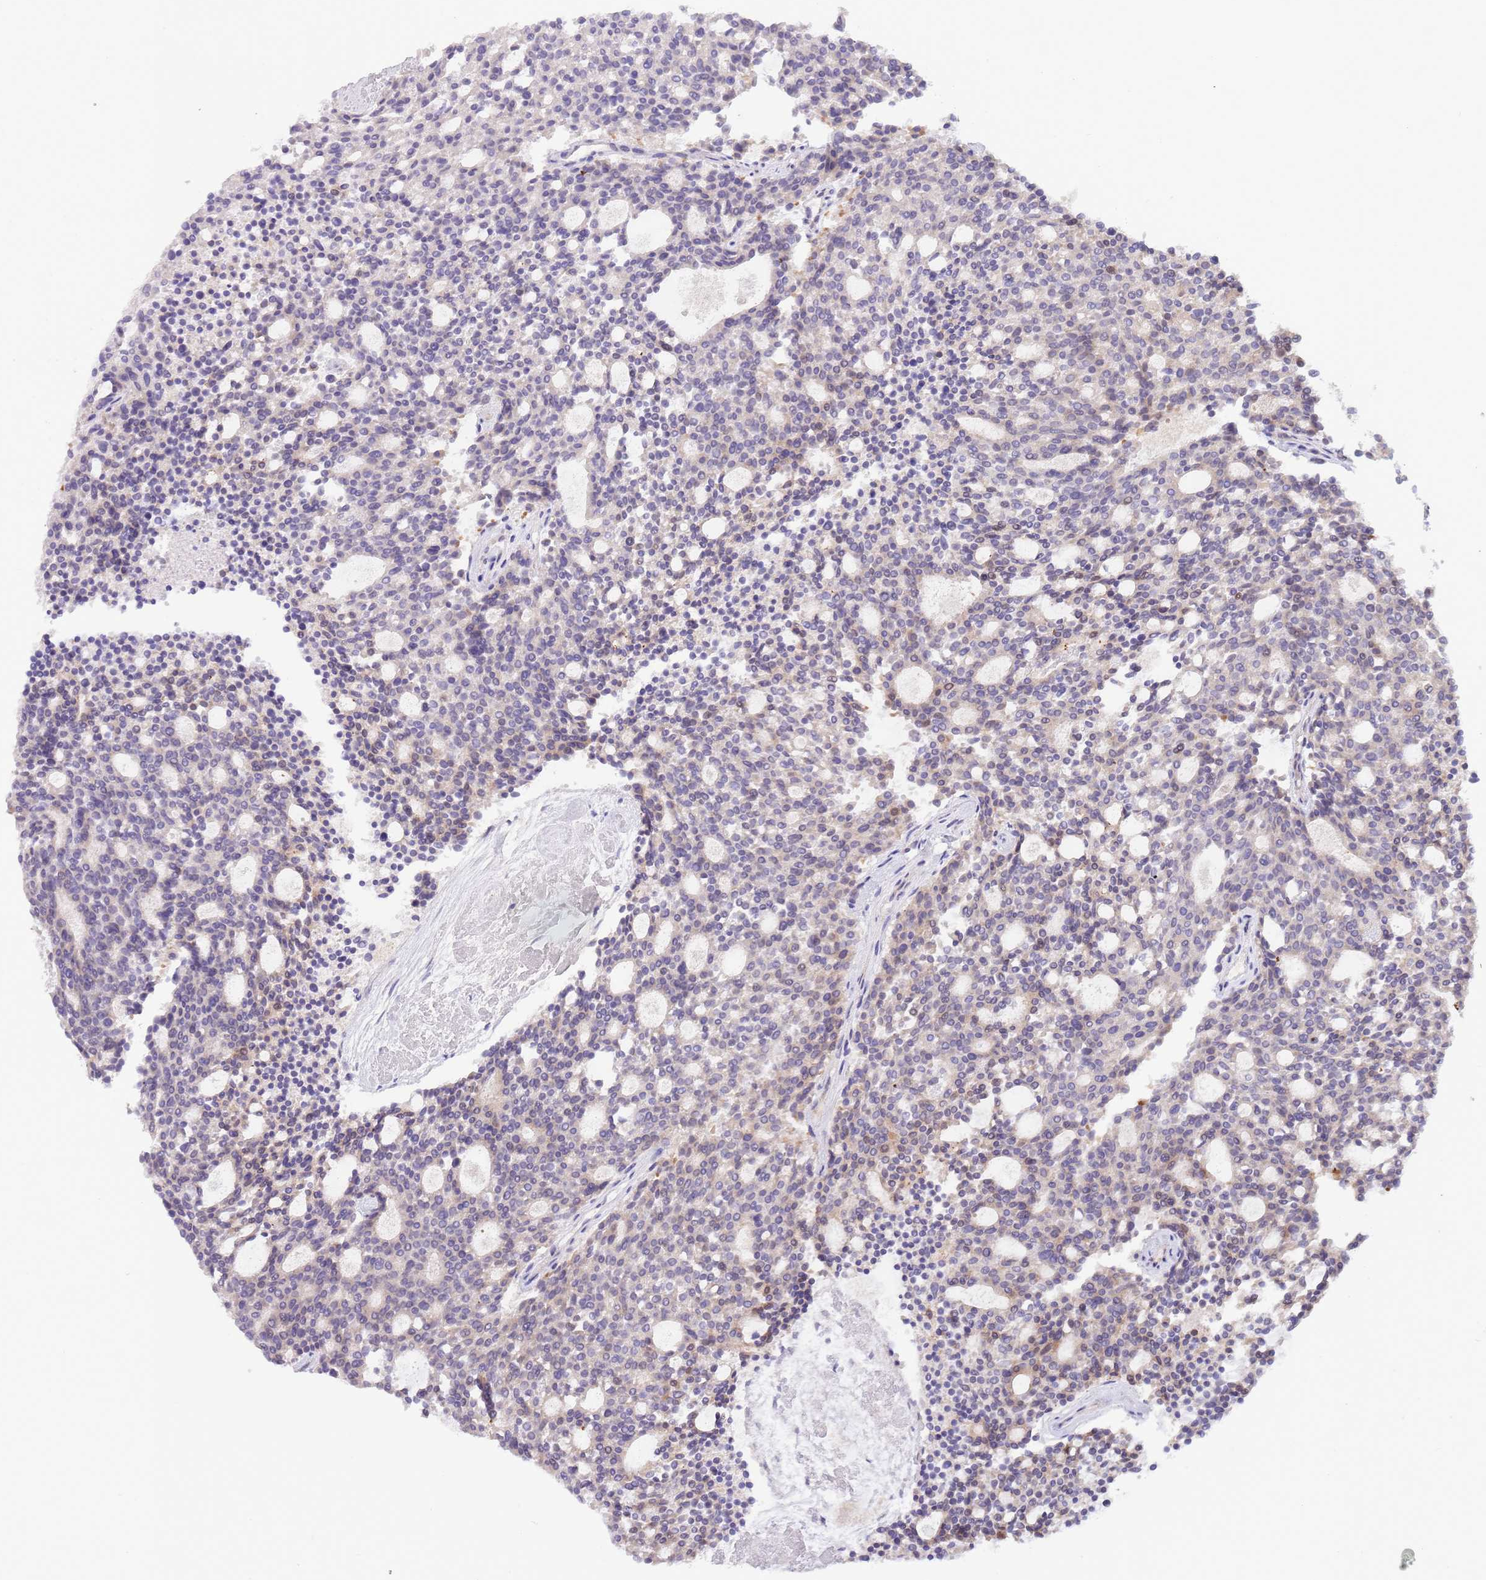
{"staining": {"intensity": "negative", "quantity": "none", "location": "none"}, "tissue": "carcinoid", "cell_type": "Tumor cells", "image_type": "cancer", "snomed": [{"axis": "morphology", "description": "Carcinoid, malignant, NOS"}, {"axis": "topography", "description": "Pancreas"}], "caption": "Tumor cells are negative for protein expression in human carcinoid (malignant). (DAB (3,3'-diaminobenzidine) immunohistochemistry visualized using brightfield microscopy, high magnification).", "gene": "AP1S2", "patient": {"sex": "female", "age": 54}}